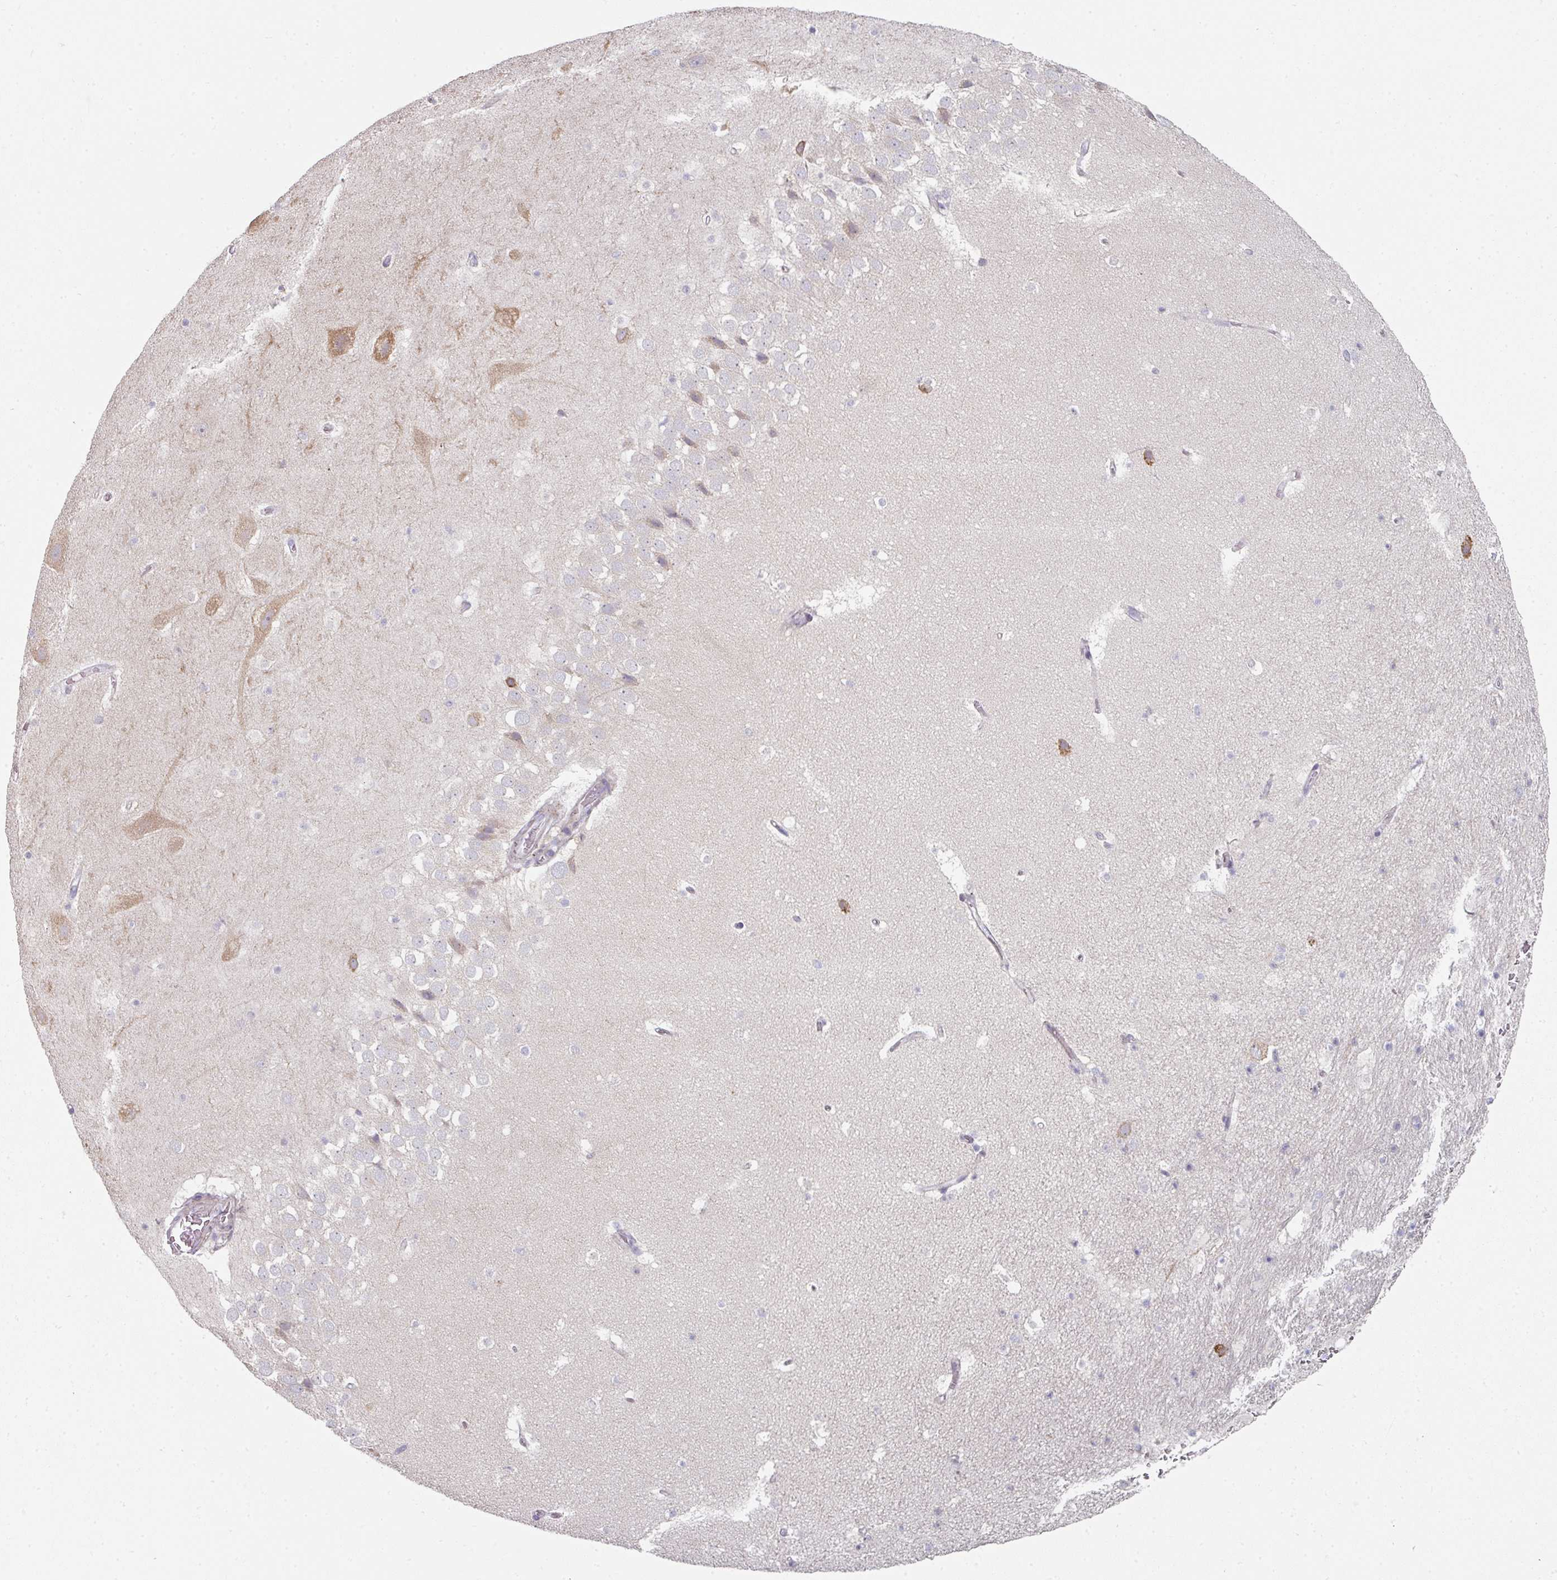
{"staining": {"intensity": "negative", "quantity": "none", "location": "none"}, "tissue": "hippocampus", "cell_type": "Glial cells", "image_type": "normal", "snomed": [{"axis": "morphology", "description": "Normal tissue, NOS"}, {"axis": "topography", "description": "Hippocampus"}], "caption": "The image shows no staining of glial cells in unremarkable hippocampus.", "gene": "WSB2", "patient": {"sex": "male", "age": 37}}